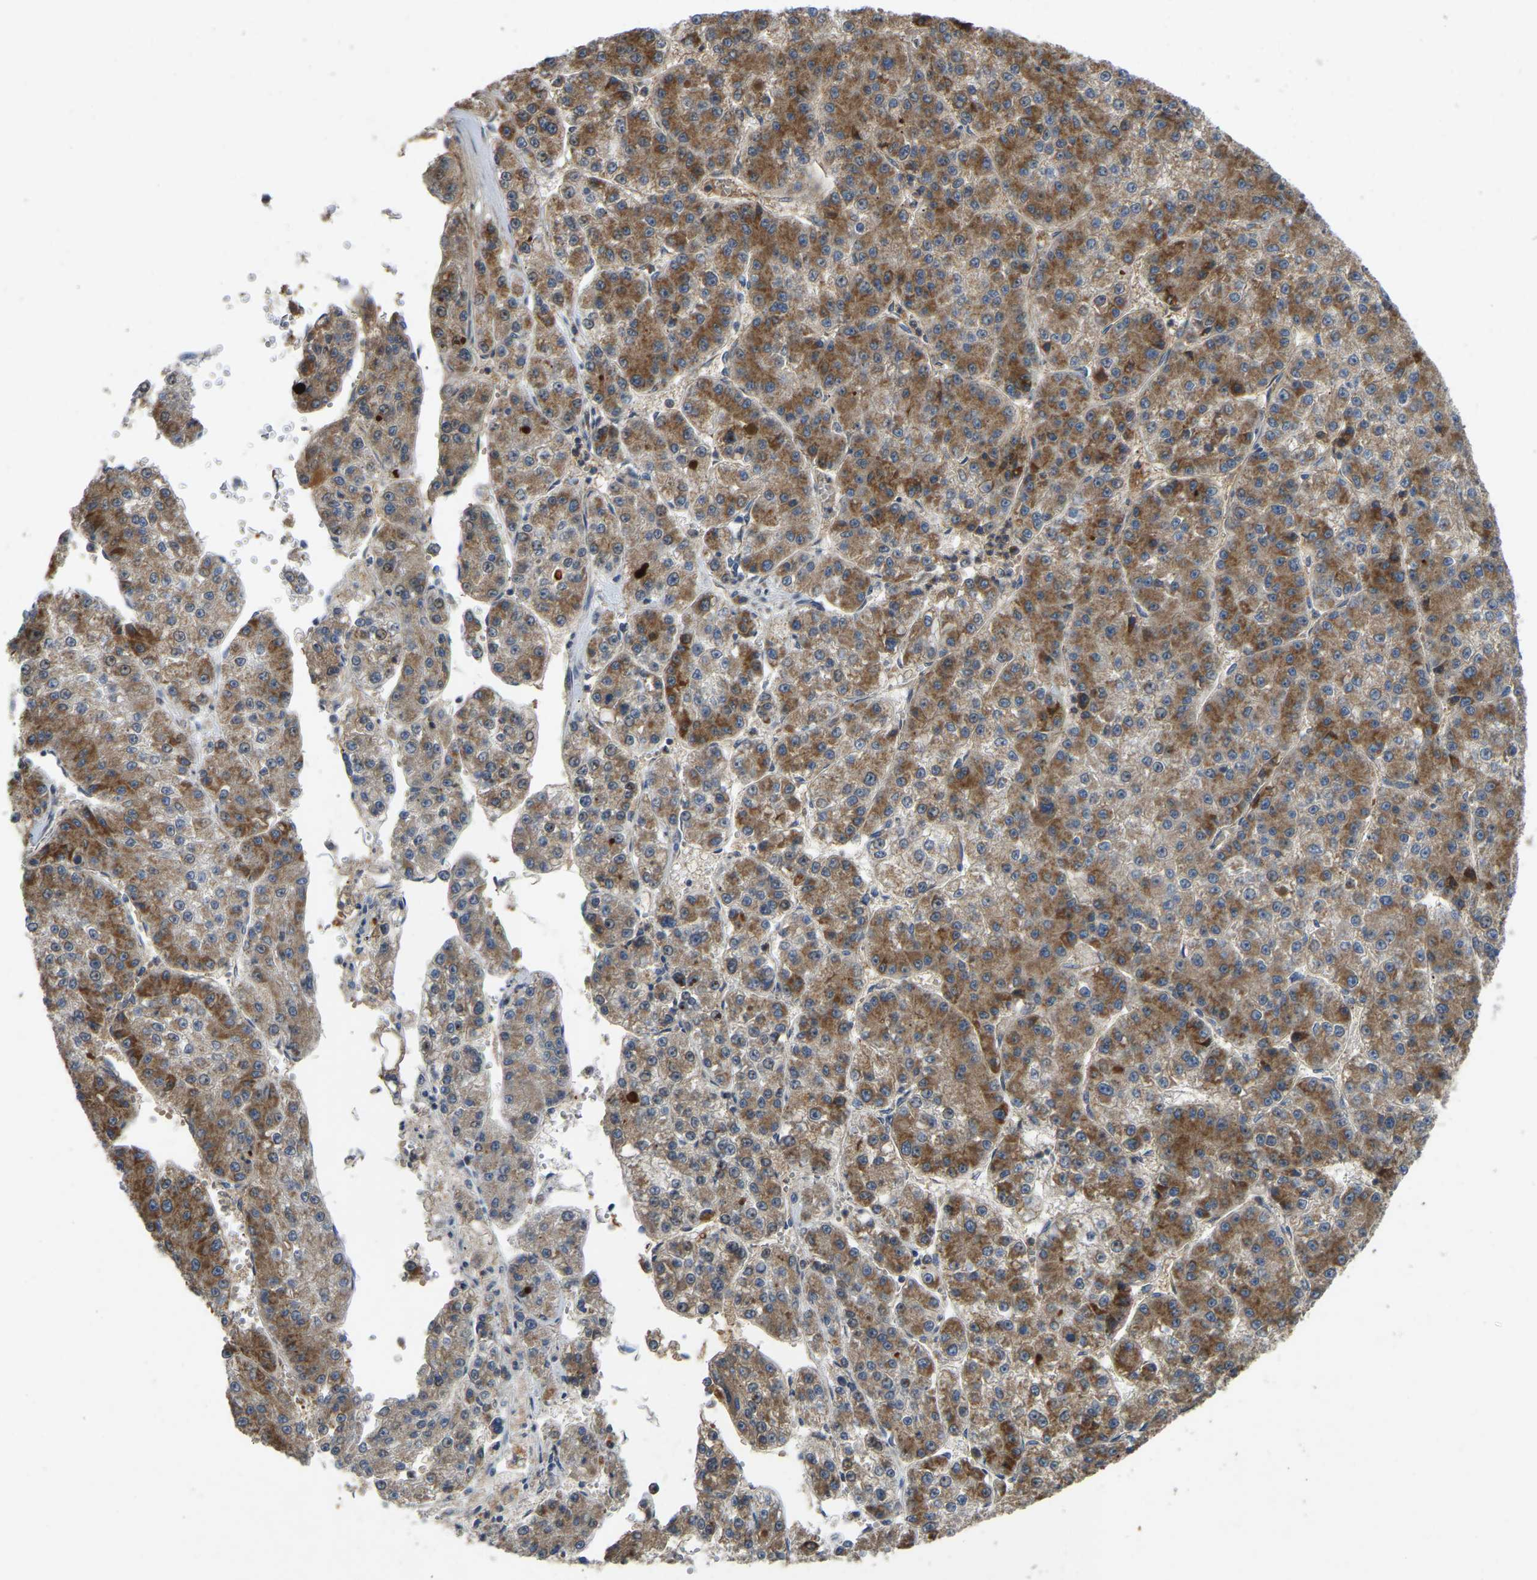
{"staining": {"intensity": "moderate", "quantity": ">75%", "location": "cytoplasmic/membranous"}, "tissue": "liver cancer", "cell_type": "Tumor cells", "image_type": "cancer", "snomed": [{"axis": "morphology", "description": "Carcinoma, Hepatocellular, NOS"}, {"axis": "topography", "description": "Liver"}], "caption": "Liver cancer was stained to show a protein in brown. There is medium levels of moderate cytoplasmic/membranous expression in about >75% of tumor cells. Nuclei are stained in blue.", "gene": "C21orf91", "patient": {"sex": "female", "age": 73}}